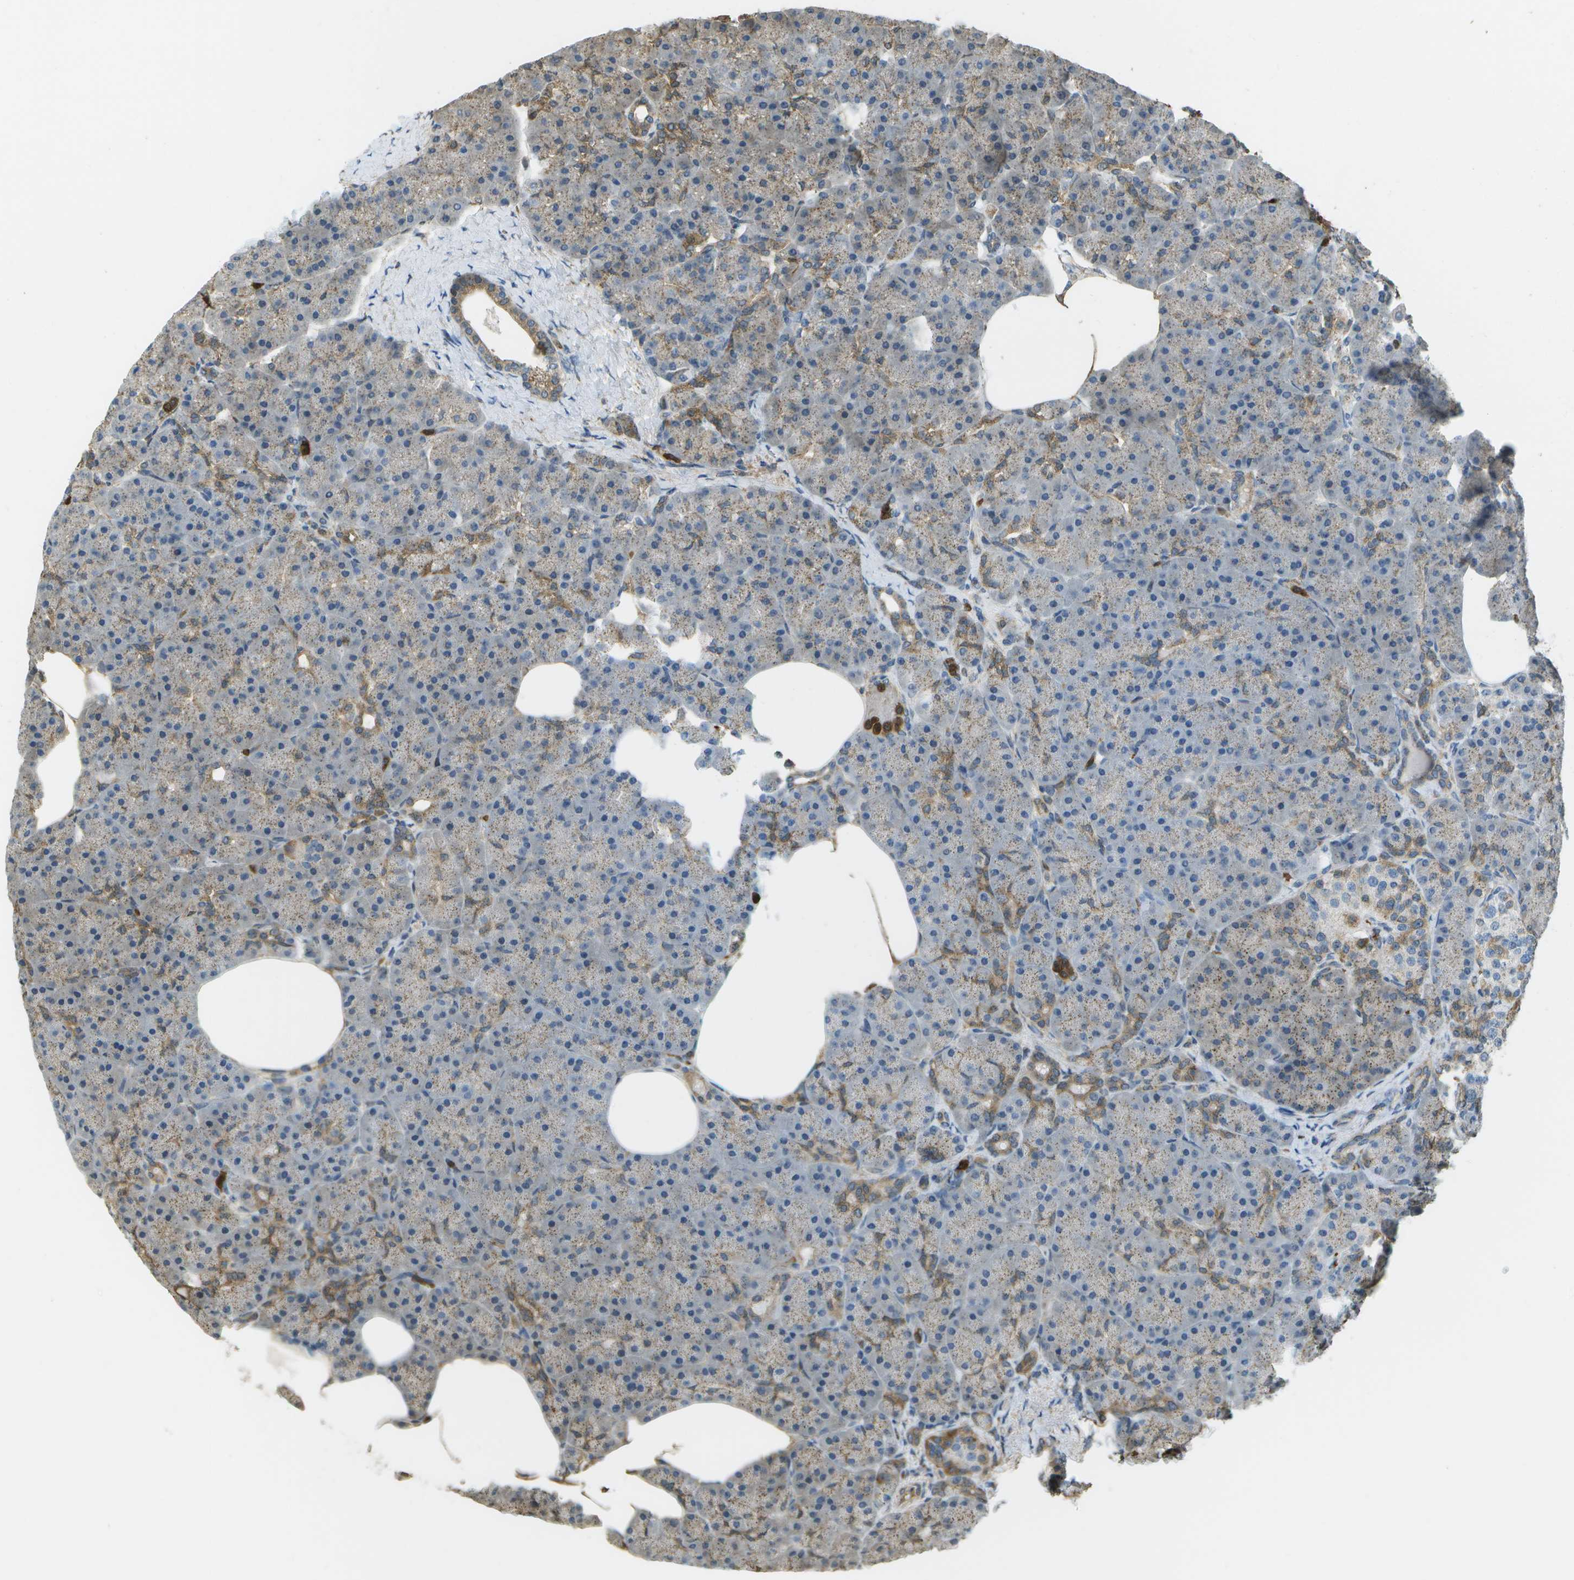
{"staining": {"intensity": "moderate", "quantity": "<25%", "location": "cytoplasmic/membranous"}, "tissue": "pancreas", "cell_type": "Exocrine glandular cells", "image_type": "normal", "snomed": [{"axis": "morphology", "description": "Normal tissue, NOS"}, {"axis": "topography", "description": "Pancreas"}], "caption": "Protein analysis of benign pancreas shows moderate cytoplasmic/membranous staining in approximately <25% of exocrine glandular cells.", "gene": "CACHD1", "patient": {"sex": "female", "age": 70}}